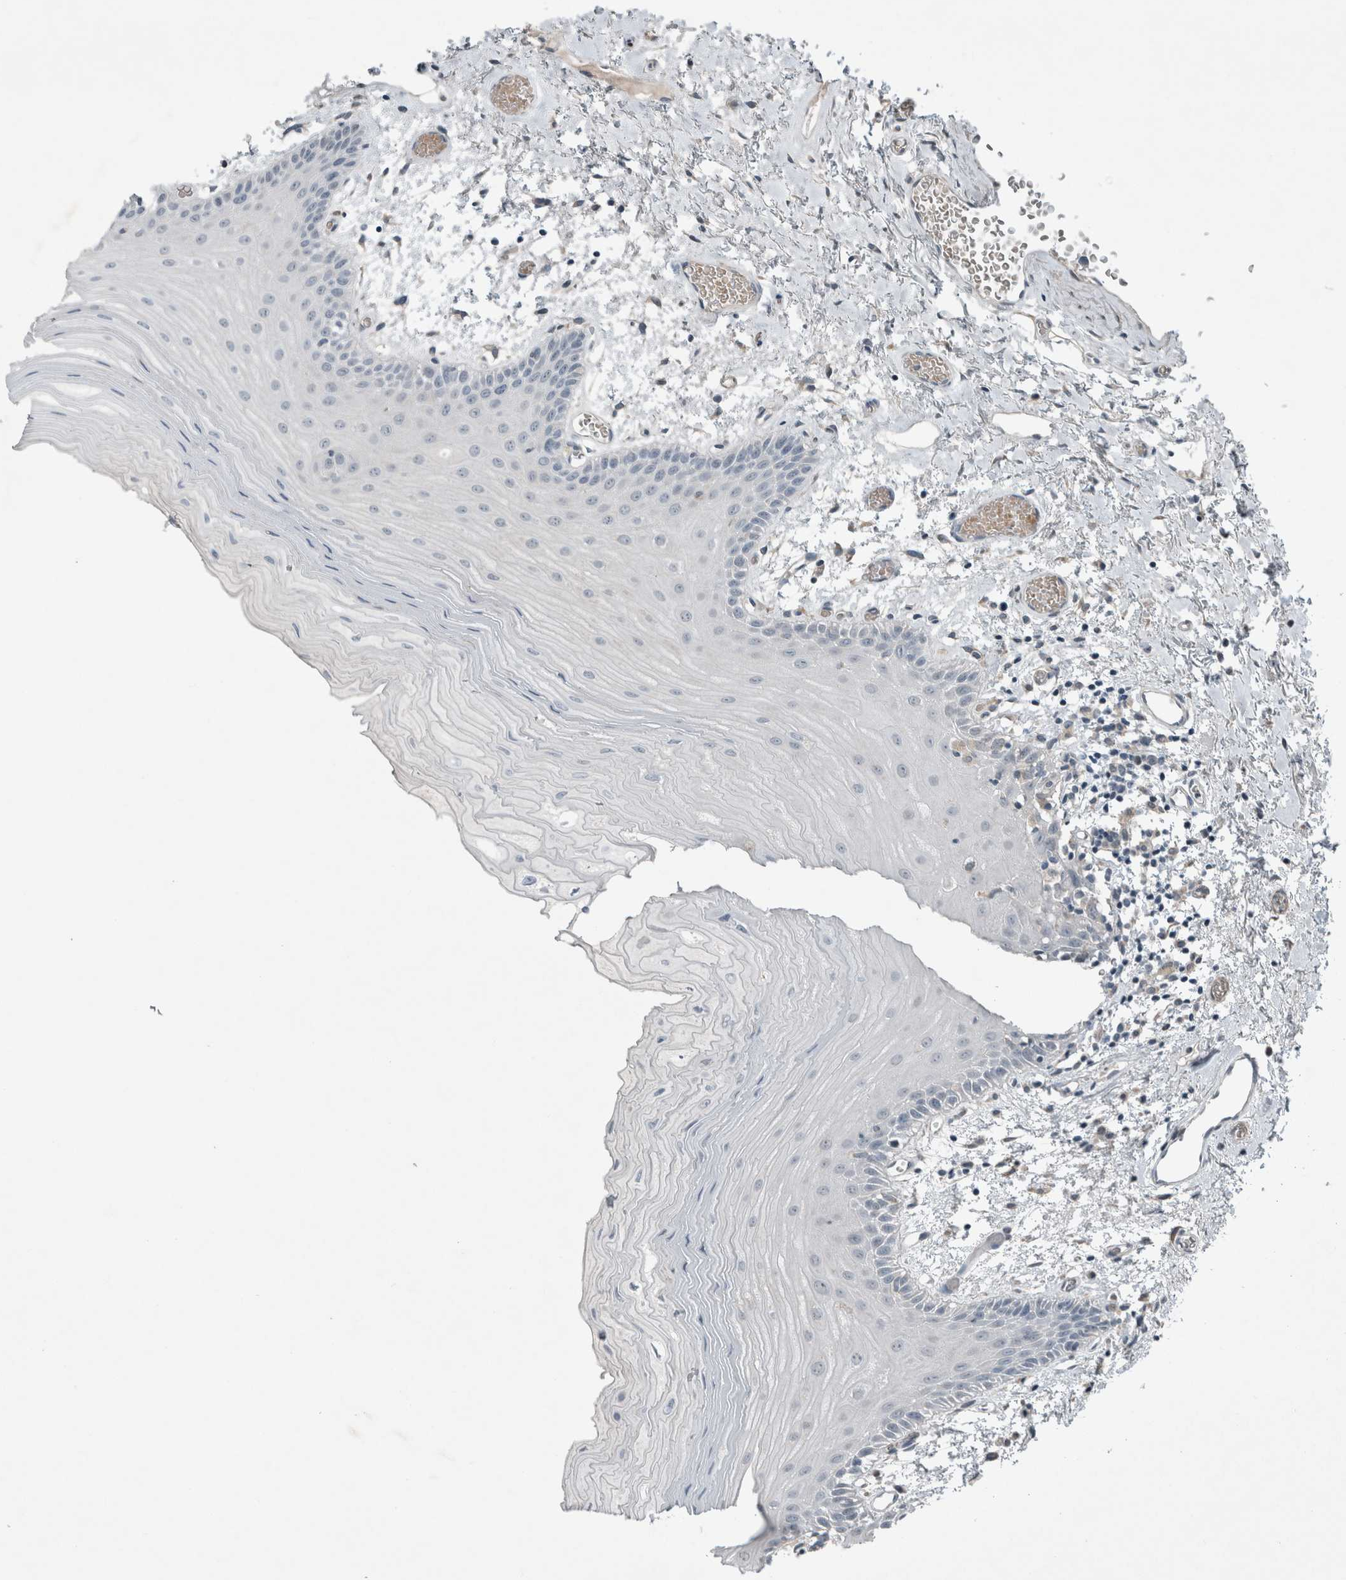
{"staining": {"intensity": "negative", "quantity": "none", "location": "none"}, "tissue": "oral mucosa", "cell_type": "Squamous epithelial cells", "image_type": "normal", "snomed": [{"axis": "morphology", "description": "Normal tissue, NOS"}, {"axis": "topography", "description": "Oral tissue"}], "caption": "IHC of benign oral mucosa shows no staining in squamous epithelial cells.", "gene": "JADE2", "patient": {"sex": "male", "age": 52}}